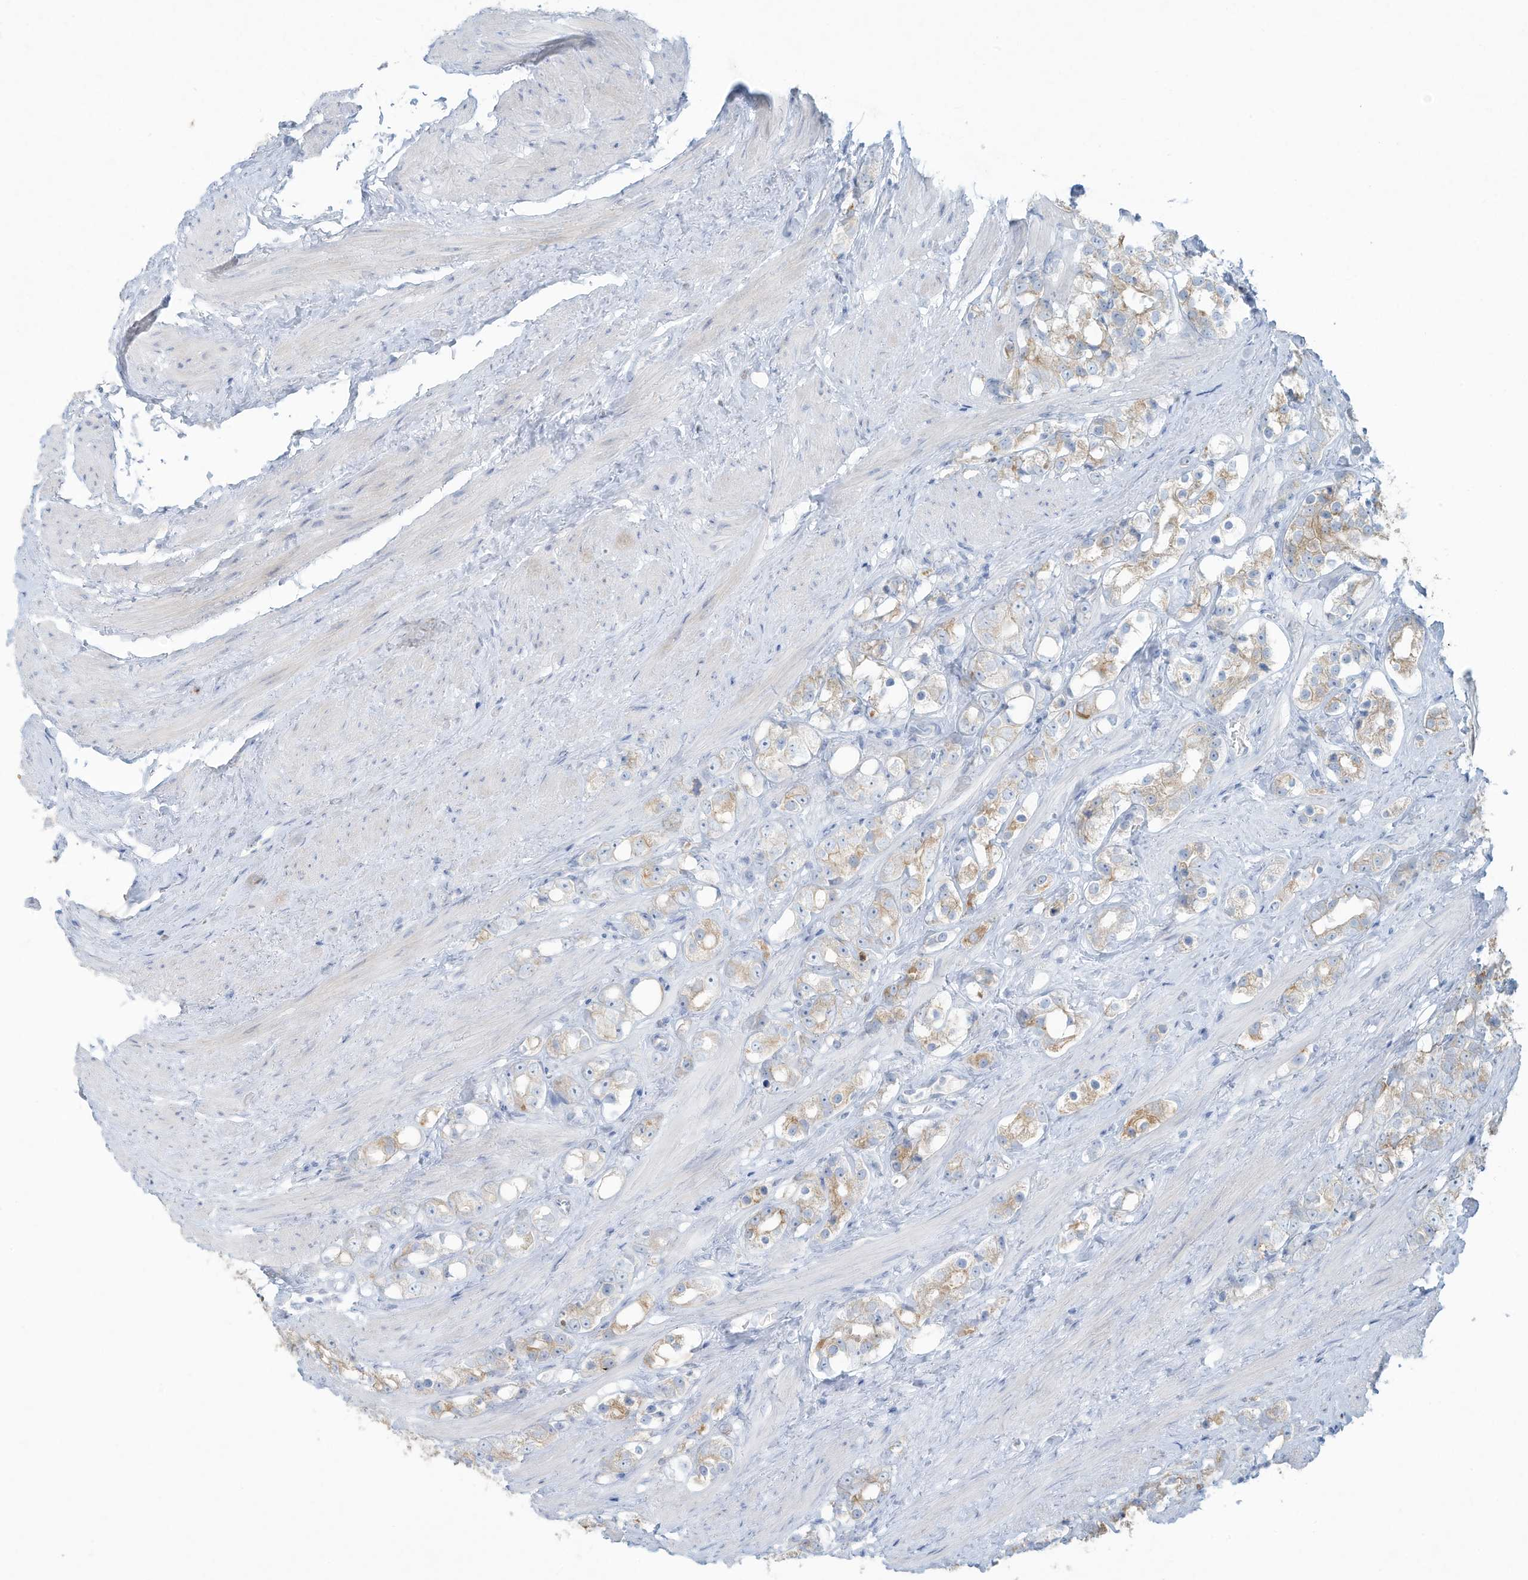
{"staining": {"intensity": "weak", "quantity": "25%-75%", "location": "cytoplasmic/membranous"}, "tissue": "prostate cancer", "cell_type": "Tumor cells", "image_type": "cancer", "snomed": [{"axis": "morphology", "description": "Adenocarcinoma, NOS"}, {"axis": "topography", "description": "Prostate"}], "caption": "Tumor cells display weak cytoplasmic/membranous positivity in about 25%-75% of cells in prostate cancer.", "gene": "TUBE1", "patient": {"sex": "male", "age": 79}}